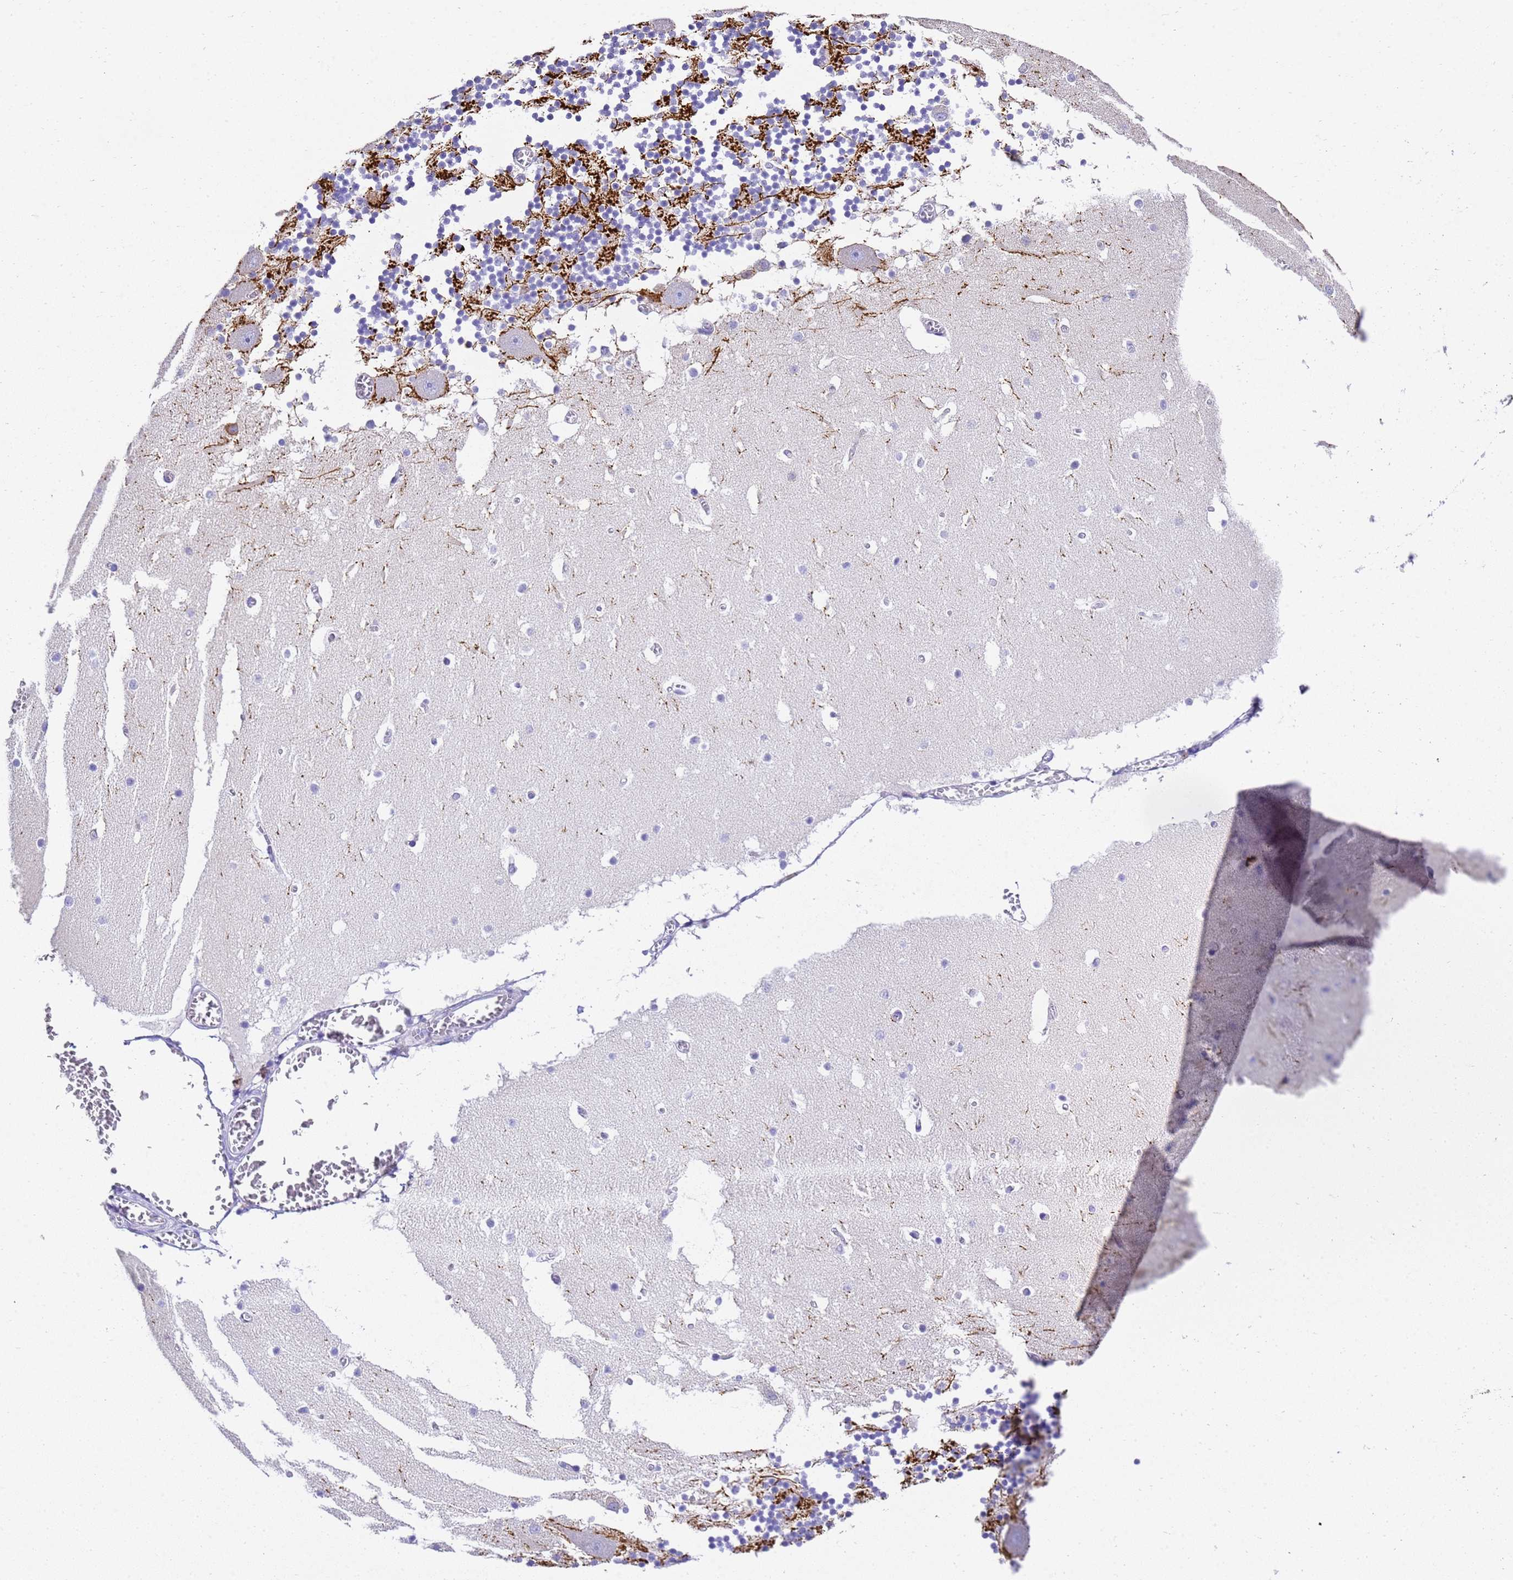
{"staining": {"intensity": "weak", "quantity": "<25%", "location": "cytoplasmic/membranous"}, "tissue": "cerebellum", "cell_type": "Cells in granular layer", "image_type": "normal", "snomed": [{"axis": "morphology", "description": "Normal tissue, NOS"}, {"axis": "topography", "description": "Cerebellum"}], "caption": "Image shows no significant protein positivity in cells in granular layer of normal cerebellum.", "gene": "FAM72A", "patient": {"sex": "female", "age": 28}}